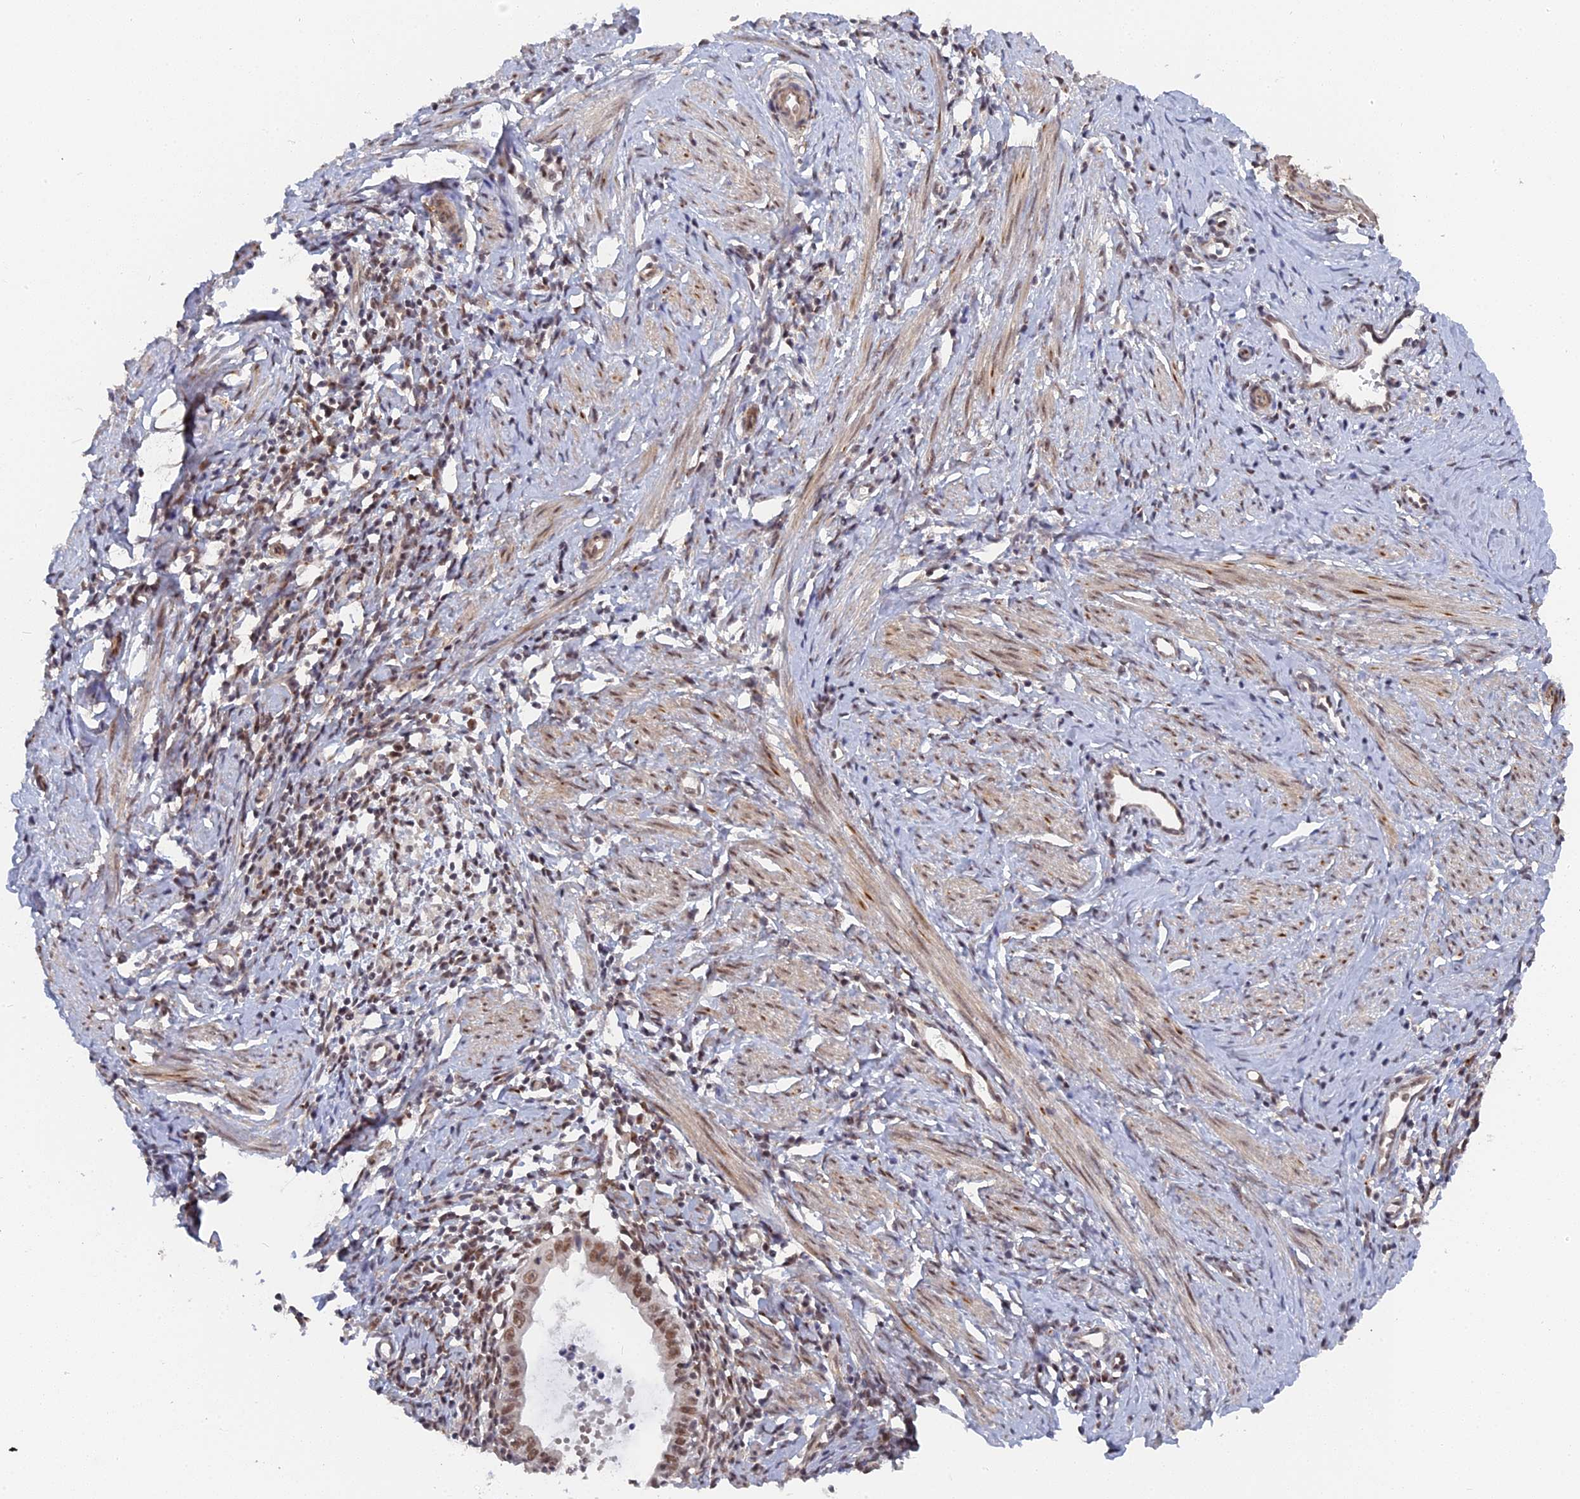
{"staining": {"intensity": "moderate", "quantity": ">75%", "location": "nuclear"}, "tissue": "cervical cancer", "cell_type": "Tumor cells", "image_type": "cancer", "snomed": [{"axis": "morphology", "description": "Adenocarcinoma, NOS"}, {"axis": "topography", "description": "Cervix"}], "caption": "A histopathology image showing moderate nuclear positivity in about >75% of tumor cells in cervical adenocarcinoma, as visualized by brown immunohistochemical staining.", "gene": "CCDC85A", "patient": {"sex": "female", "age": 36}}